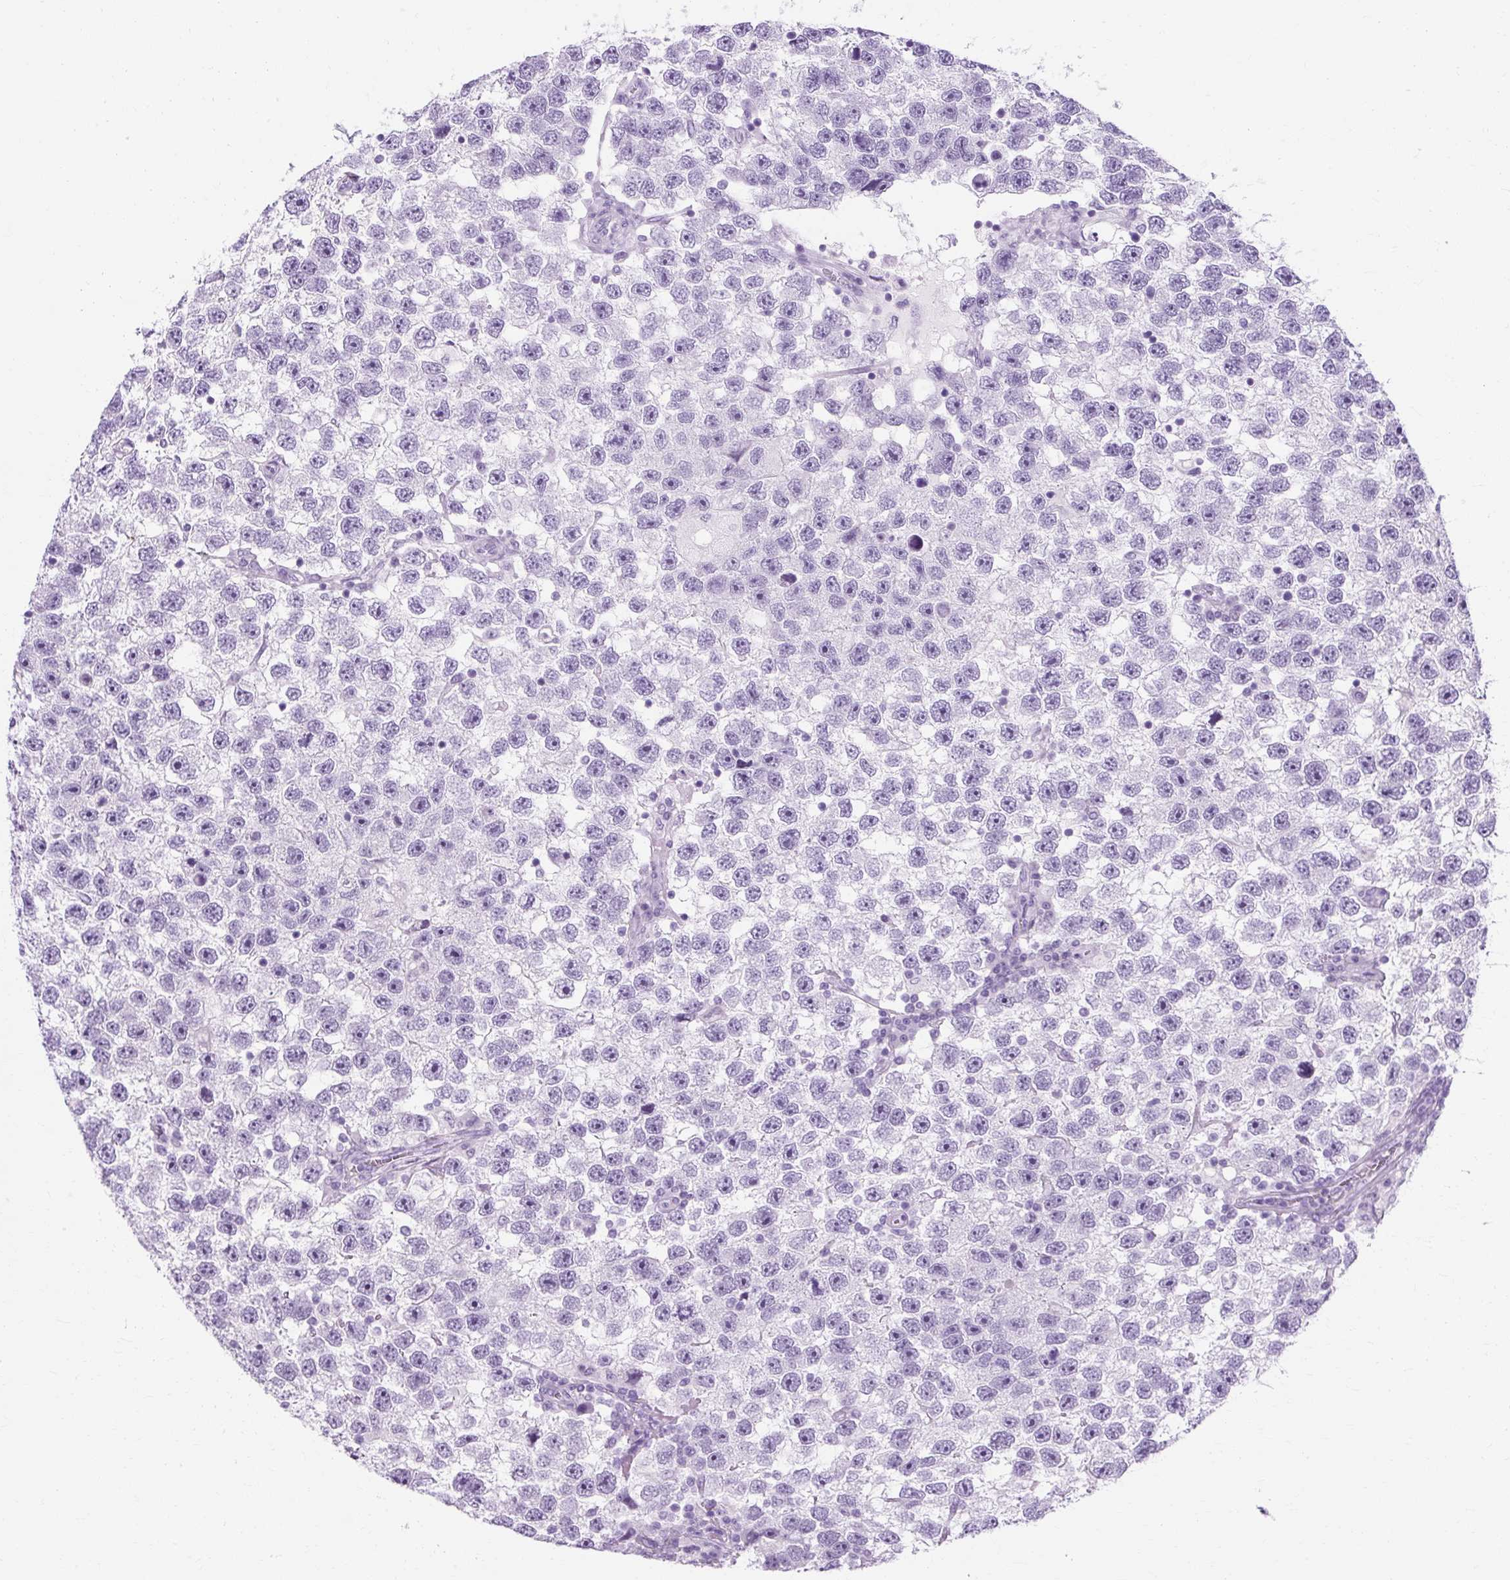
{"staining": {"intensity": "negative", "quantity": "none", "location": "none"}, "tissue": "testis cancer", "cell_type": "Tumor cells", "image_type": "cancer", "snomed": [{"axis": "morphology", "description": "Seminoma, NOS"}, {"axis": "topography", "description": "Testis"}], "caption": "The image displays no staining of tumor cells in testis cancer (seminoma).", "gene": "RYBP", "patient": {"sex": "male", "age": 26}}